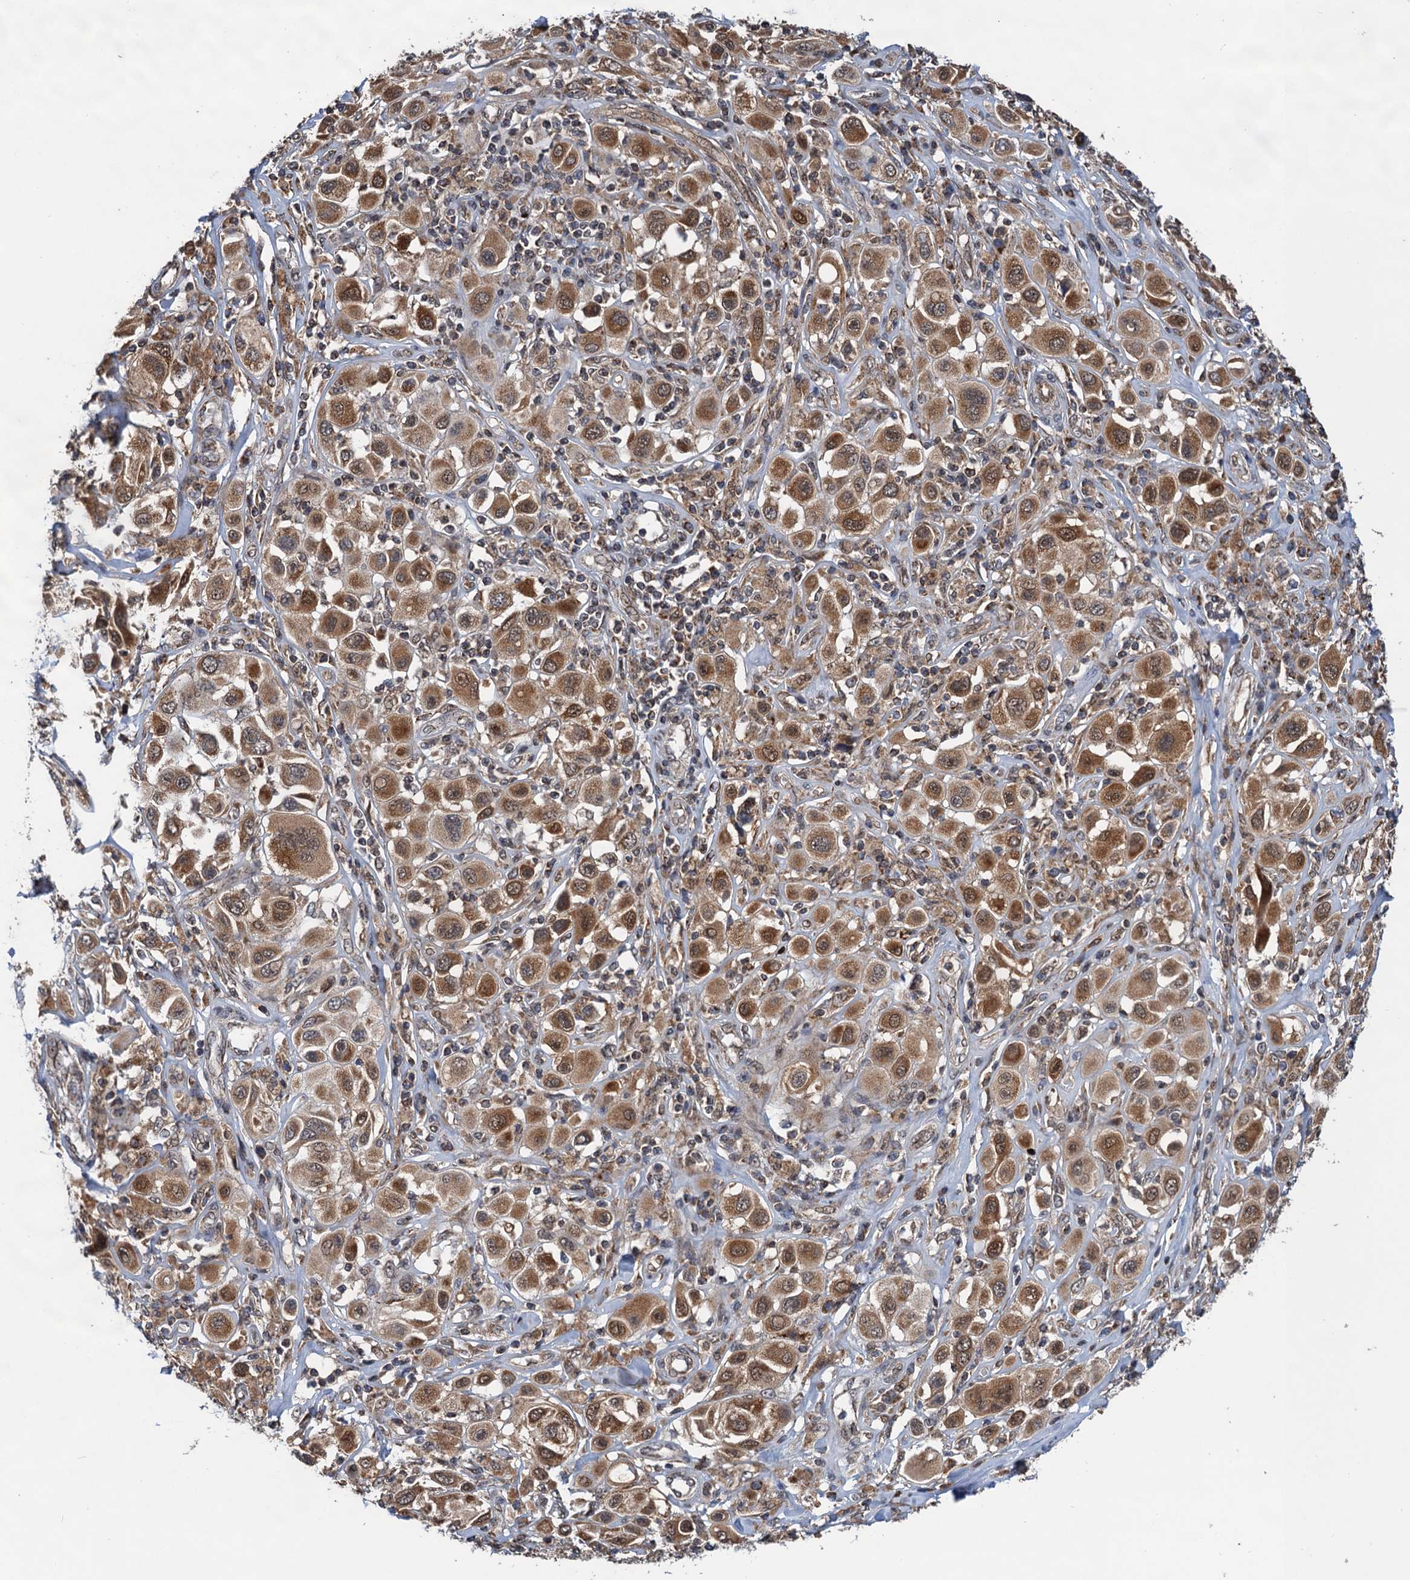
{"staining": {"intensity": "moderate", "quantity": ">75%", "location": "cytoplasmic/membranous,nuclear"}, "tissue": "melanoma", "cell_type": "Tumor cells", "image_type": "cancer", "snomed": [{"axis": "morphology", "description": "Malignant melanoma, Metastatic site"}, {"axis": "topography", "description": "Skin"}], "caption": "A brown stain highlights moderate cytoplasmic/membranous and nuclear staining of a protein in human melanoma tumor cells.", "gene": "CMPK2", "patient": {"sex": "male", "age": 41}}